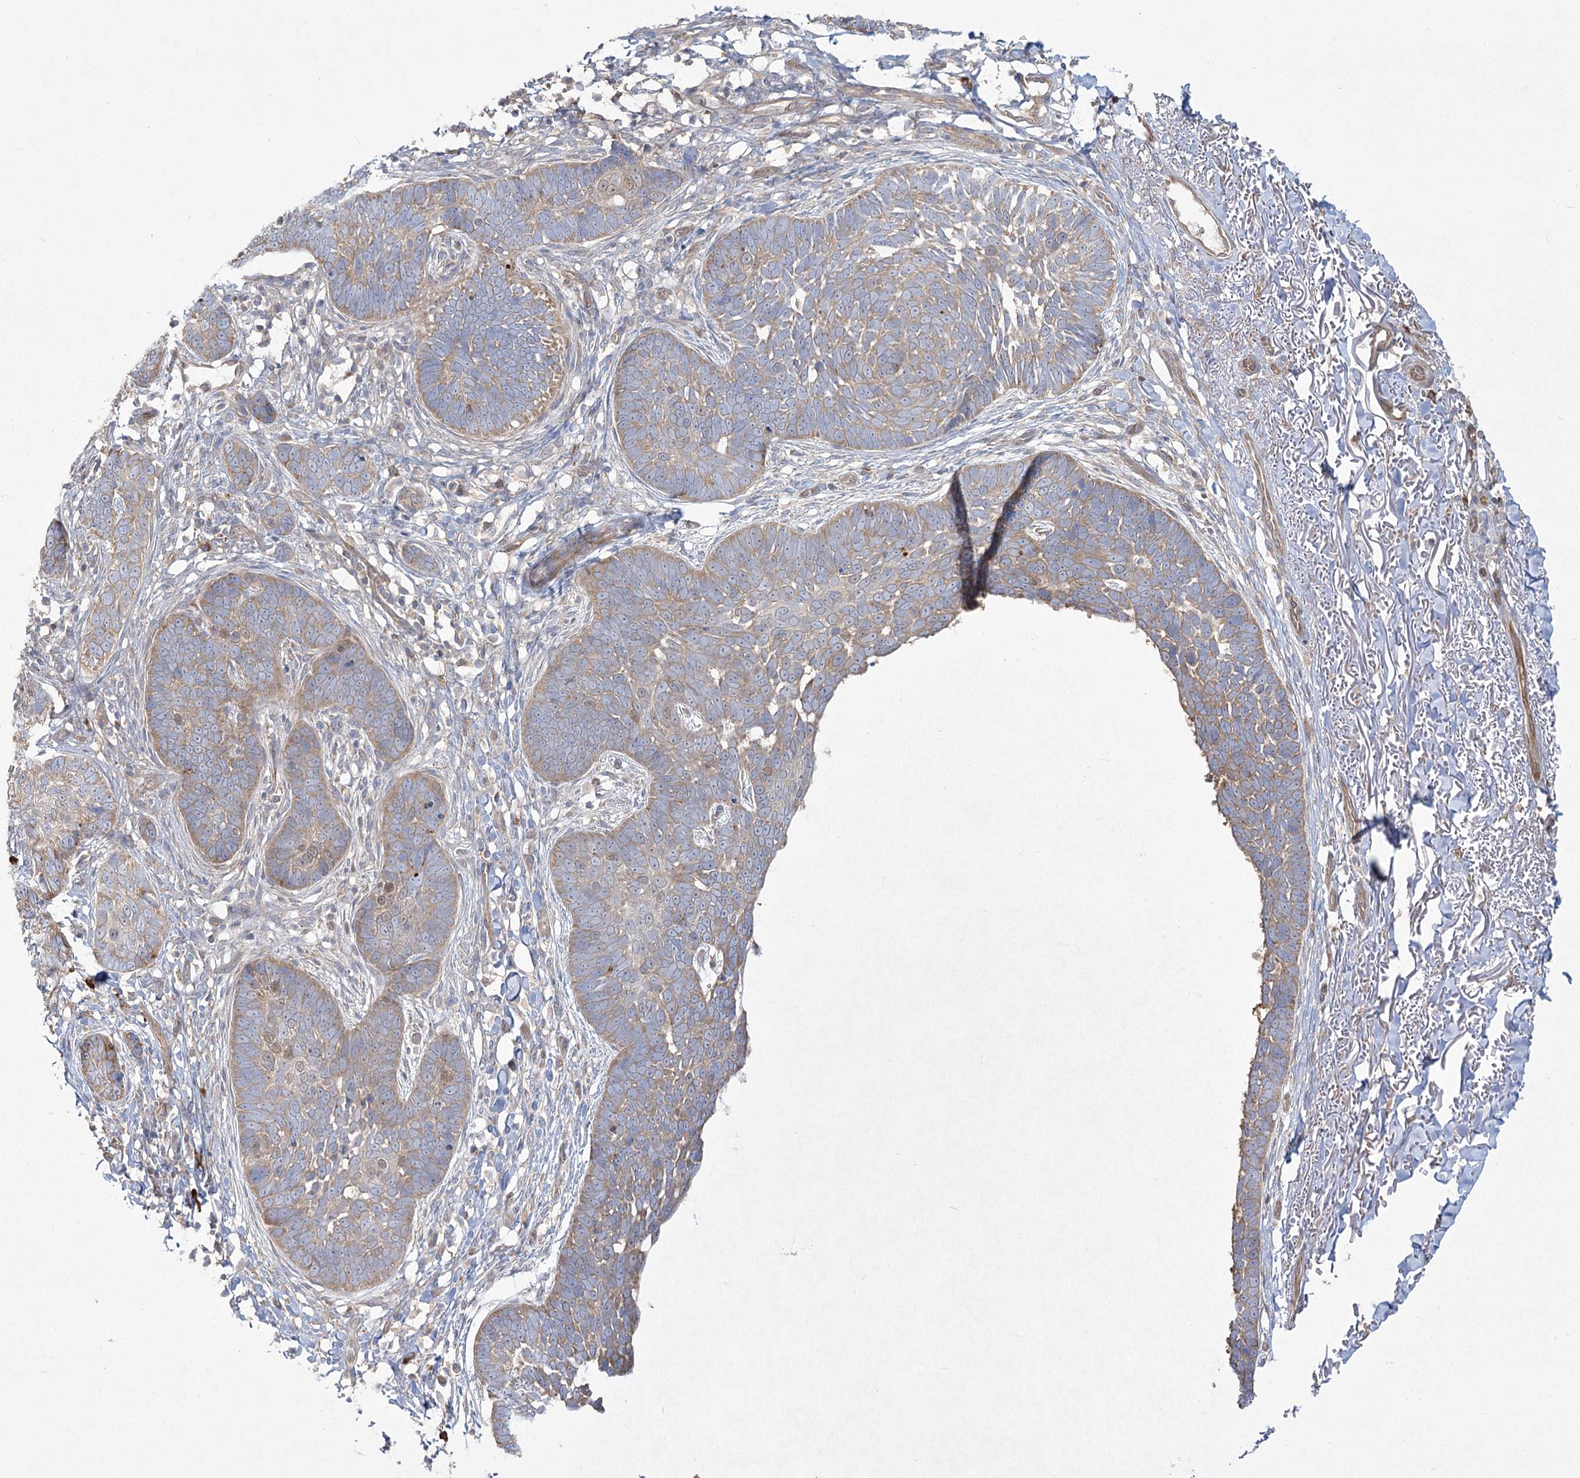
{"staining": {"intensity": "weak", "quantity": ">75%", "location": "cytoplasmic/membranous,nuclear"}, "tissue": "skin cancer", "cell_type": "Tumor cells", "image_type": "cancer", "snomed": [{"axis": "morphology", "description": "Normal tissue, NOS"}, {"axis": "morphology", "description": "Basal cell carcinoma"}, {"axis": "topography", "description": "Skin"}], "caption": "A photomicrograph showing weak cytoplasmic/membranous and nuclear staining in about >75% of tumor cells in skin cancer (basal cell carcinoma), as visualized by brown immunohistochemical staining.", "gene": "CAMTA1", "patient": {"sex": "male", "age": 77}}